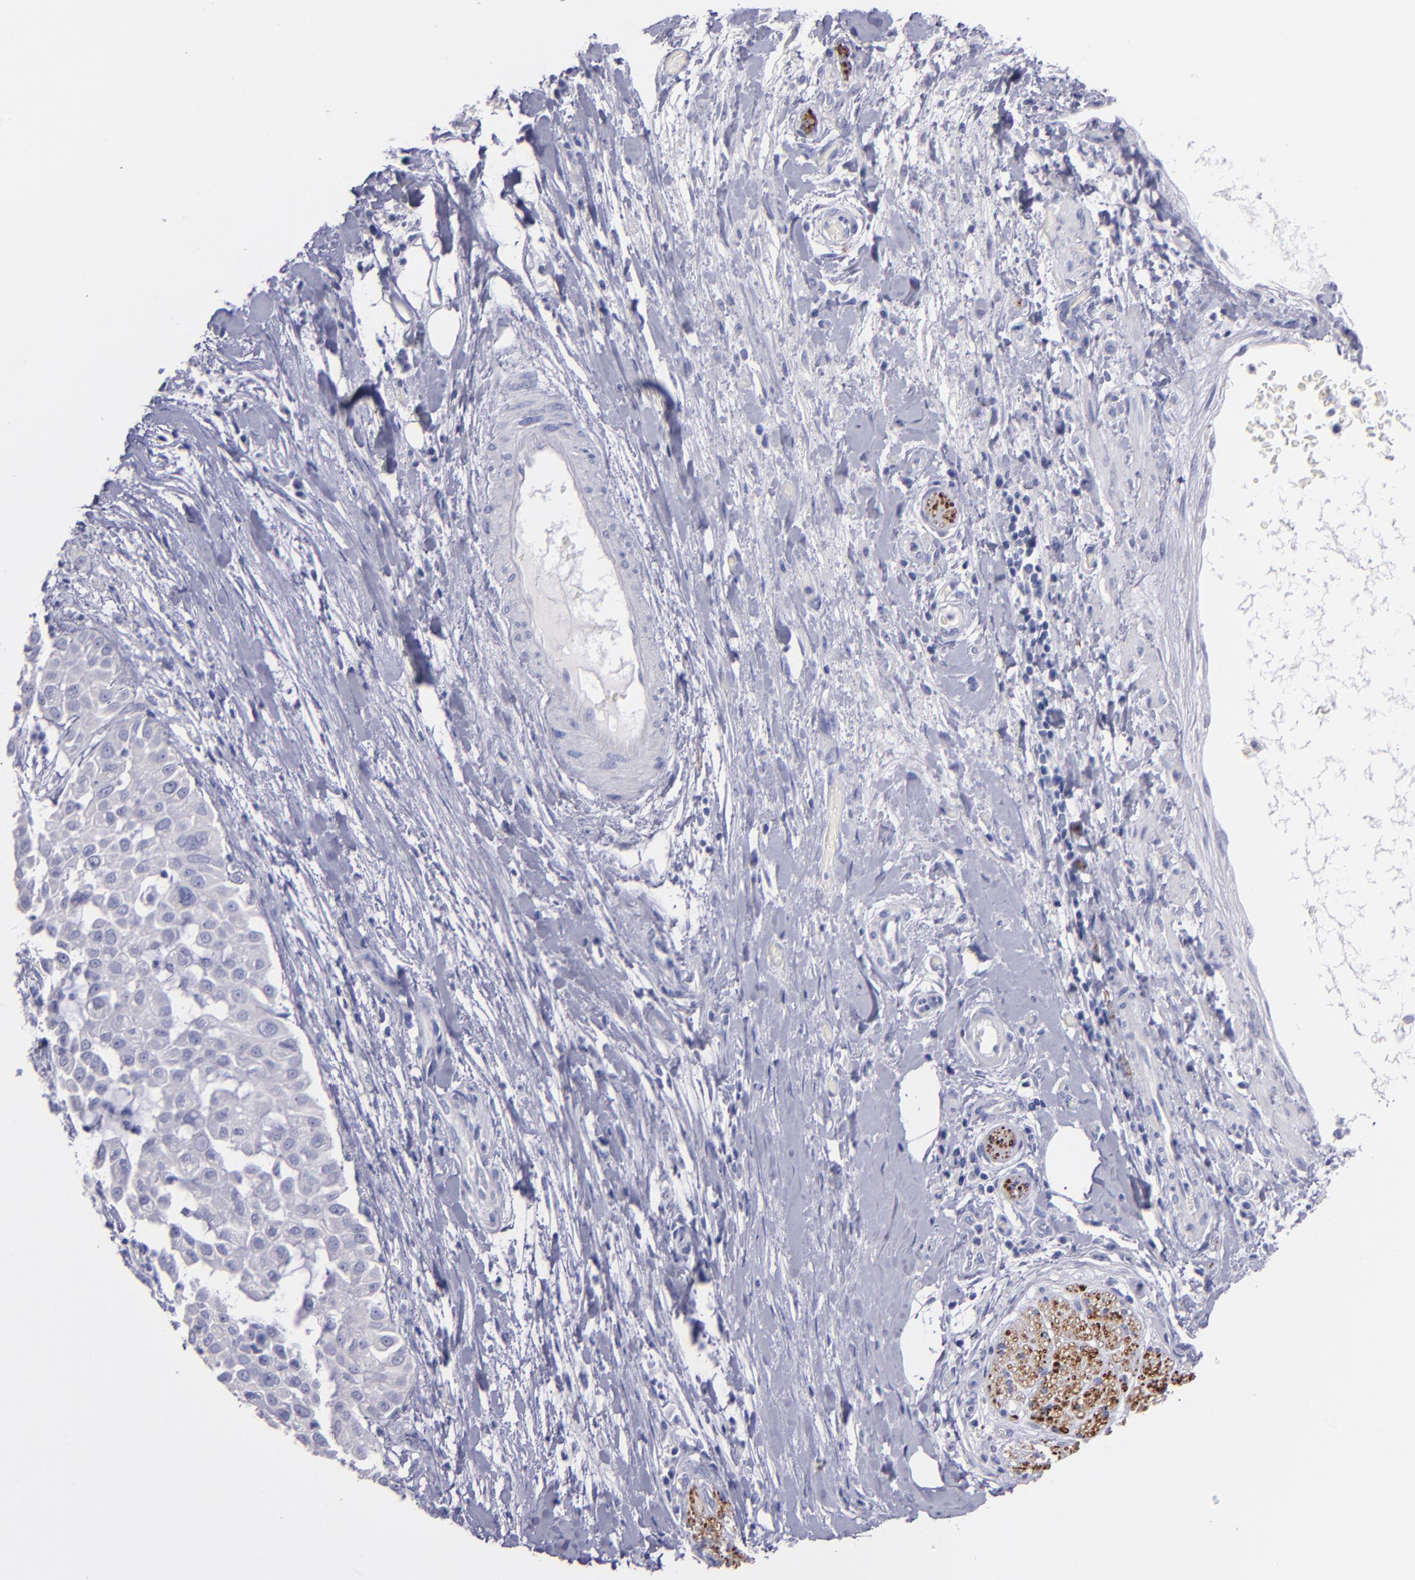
{"staining": {"intensity": "negative", "quantity": "none", "location": "none"}, "tissue": "pancreatic cancer", "cell_type": "Tumor cells", "image_type": "cancer", "snomed": [{"axis": "morphology", "description": "Adenocarcinoma, NOS"}, {"axis": "topography", "description": "Pancreas"}], "caption": "Pancreatic cancer was stained to show a protein in brown. There is no significant expression in tumor cells. (DAB IHC, high magnification).", "gene": "SNAP25", "patient": {"sex": "female", "age": 52}}